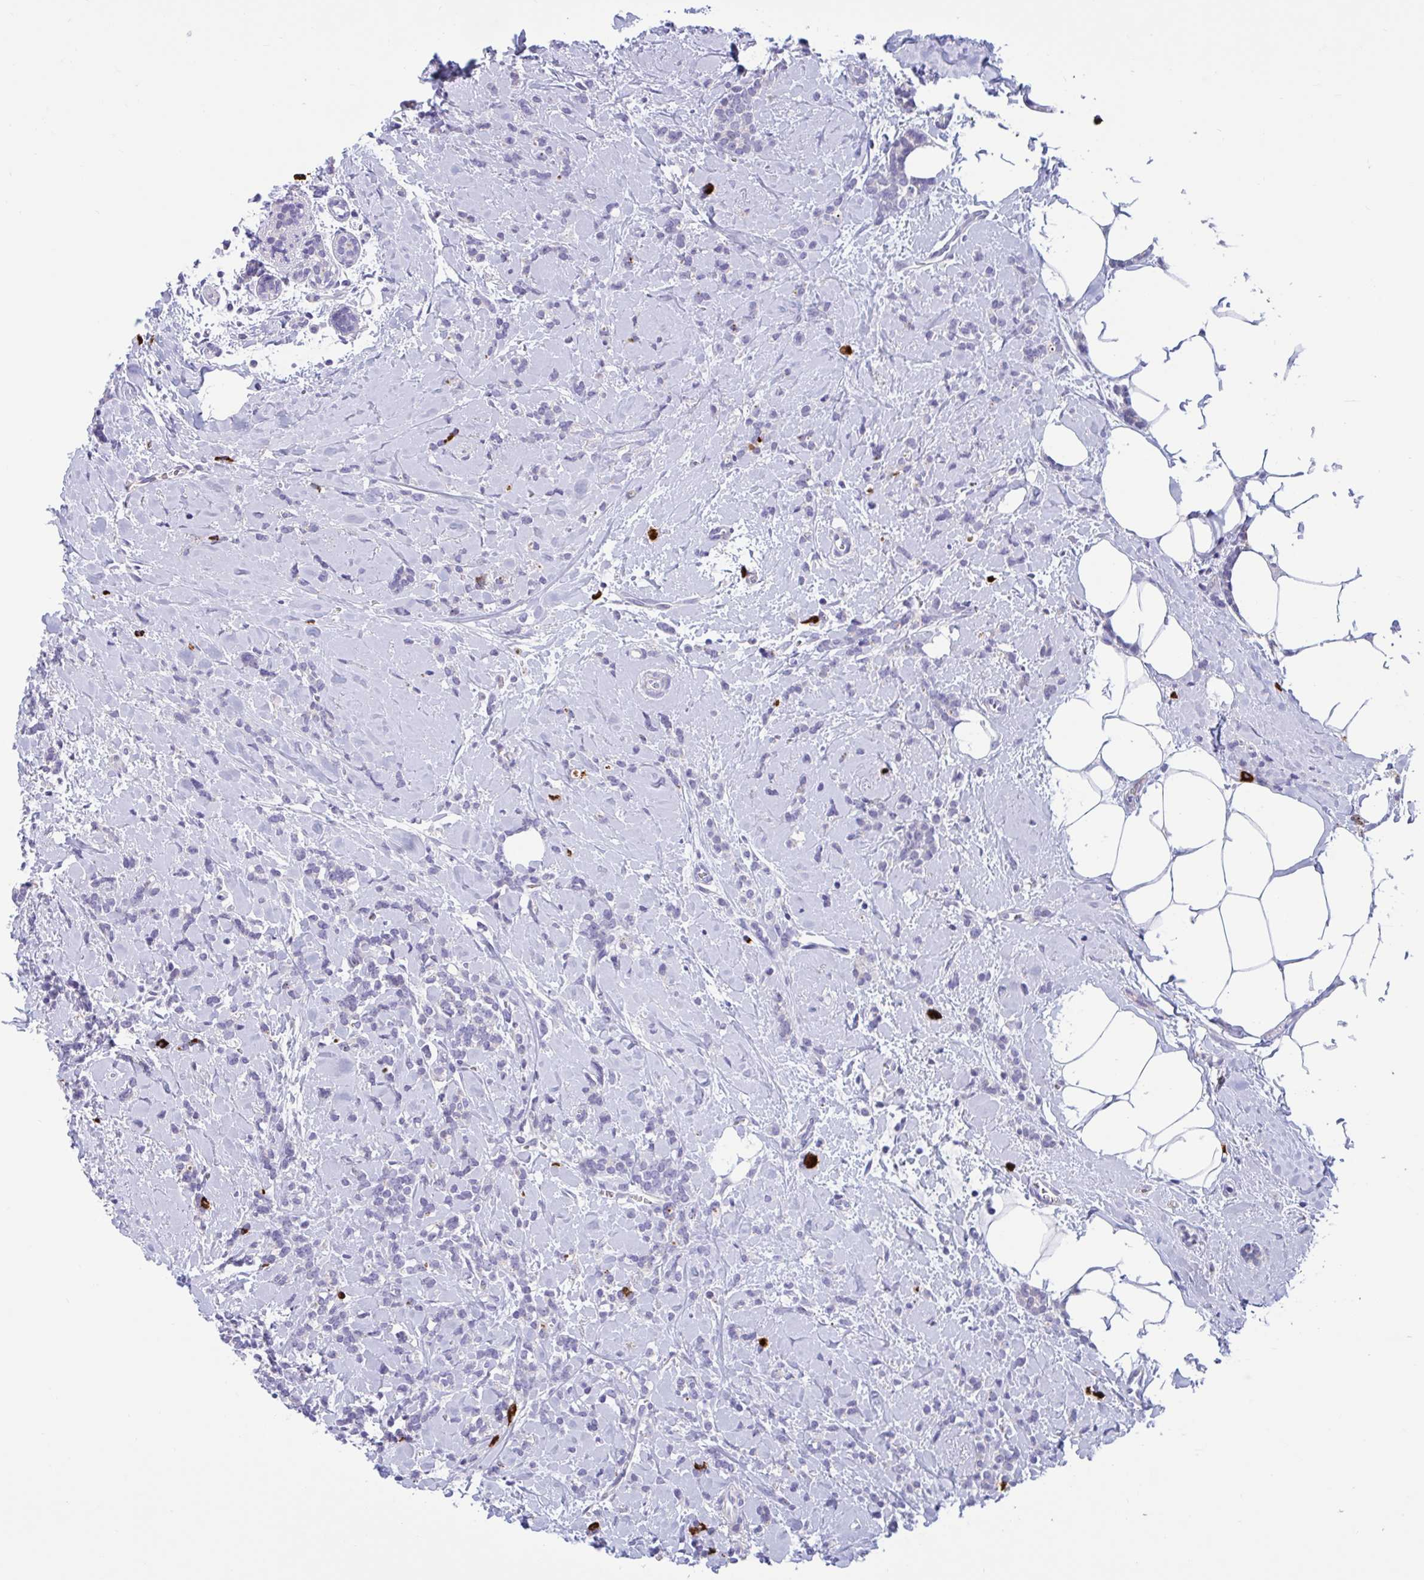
{"staining": {"intensity": "negative", "quantity": "none", "location": "none"}, "tissue": "breast cancer", "cell_type": "Tumor cells", "image_type": "cancer", "snomed": [{"axis": "morphology", "description": "Lobular carcinoma"}, {"axis": "topography", "description": "Breast"}], "caption": "This is an immunohistochemistry histopathology image of breast cancer (lobular carcinoma). There is no positivity in tumor cells.", "gene": "FAM219B", "patient": {"sex": "female", "age": 59}}